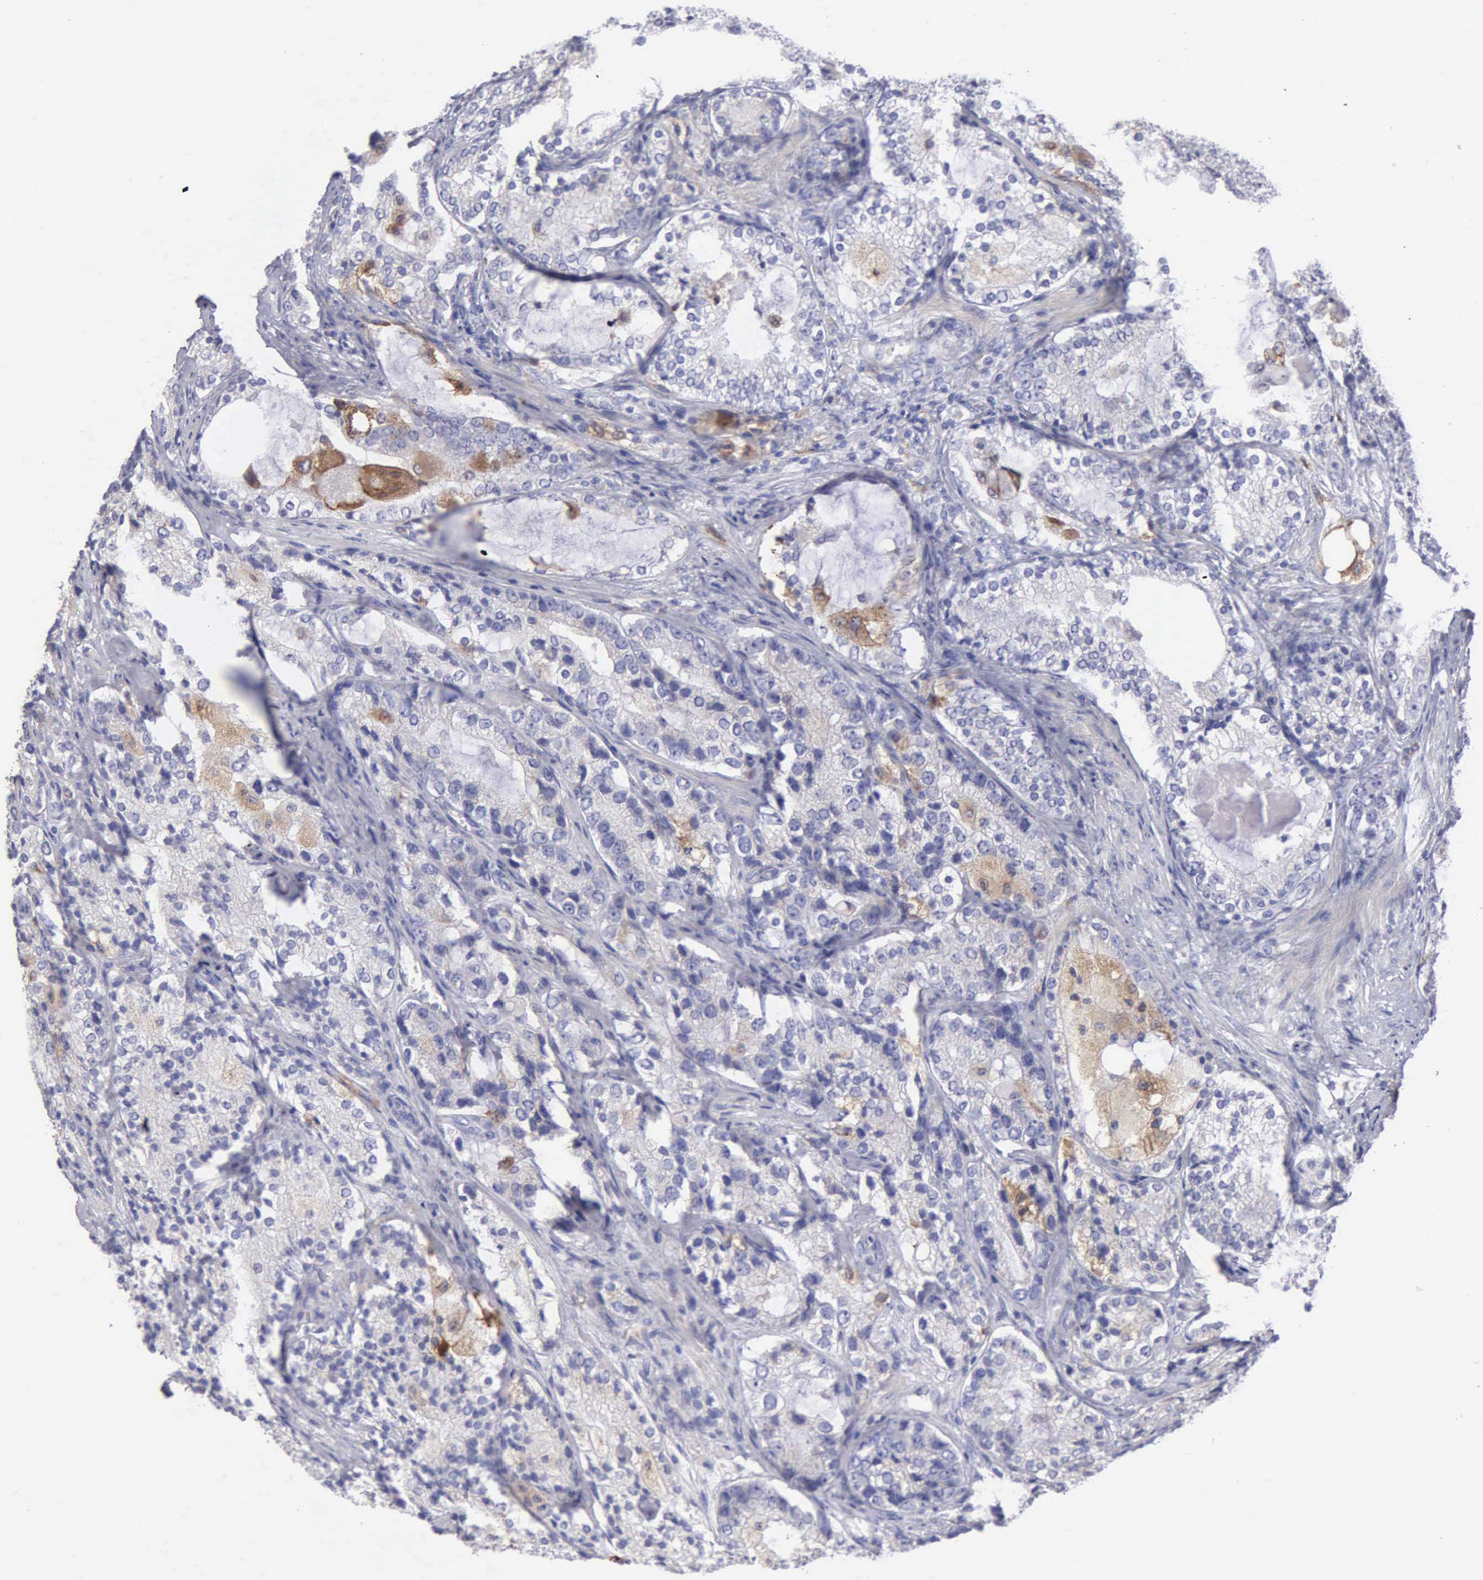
{"staining": {"intensity": "weak", "quantity": "<25%", "location": "cytoplasmic/membranous"}, "tissue": "prostate cancer", "cell_type": "Tumor cells", "image_type": "cancer", "snomed": [{"axis": "morphology", "description": "Adenocarcinoma, High grade"}, {"axis": "topography", "description": "Prostate"}], "caption": "An immunohistochemistry micrograph of adenocarcinoma (high-grade) (prostate) is shown. There is no staining in tumor cells of adenocarcinoma (high-grade) (prostate).", "gene": "TYRP1", "patient": {"sex": "male", "age": 63}}